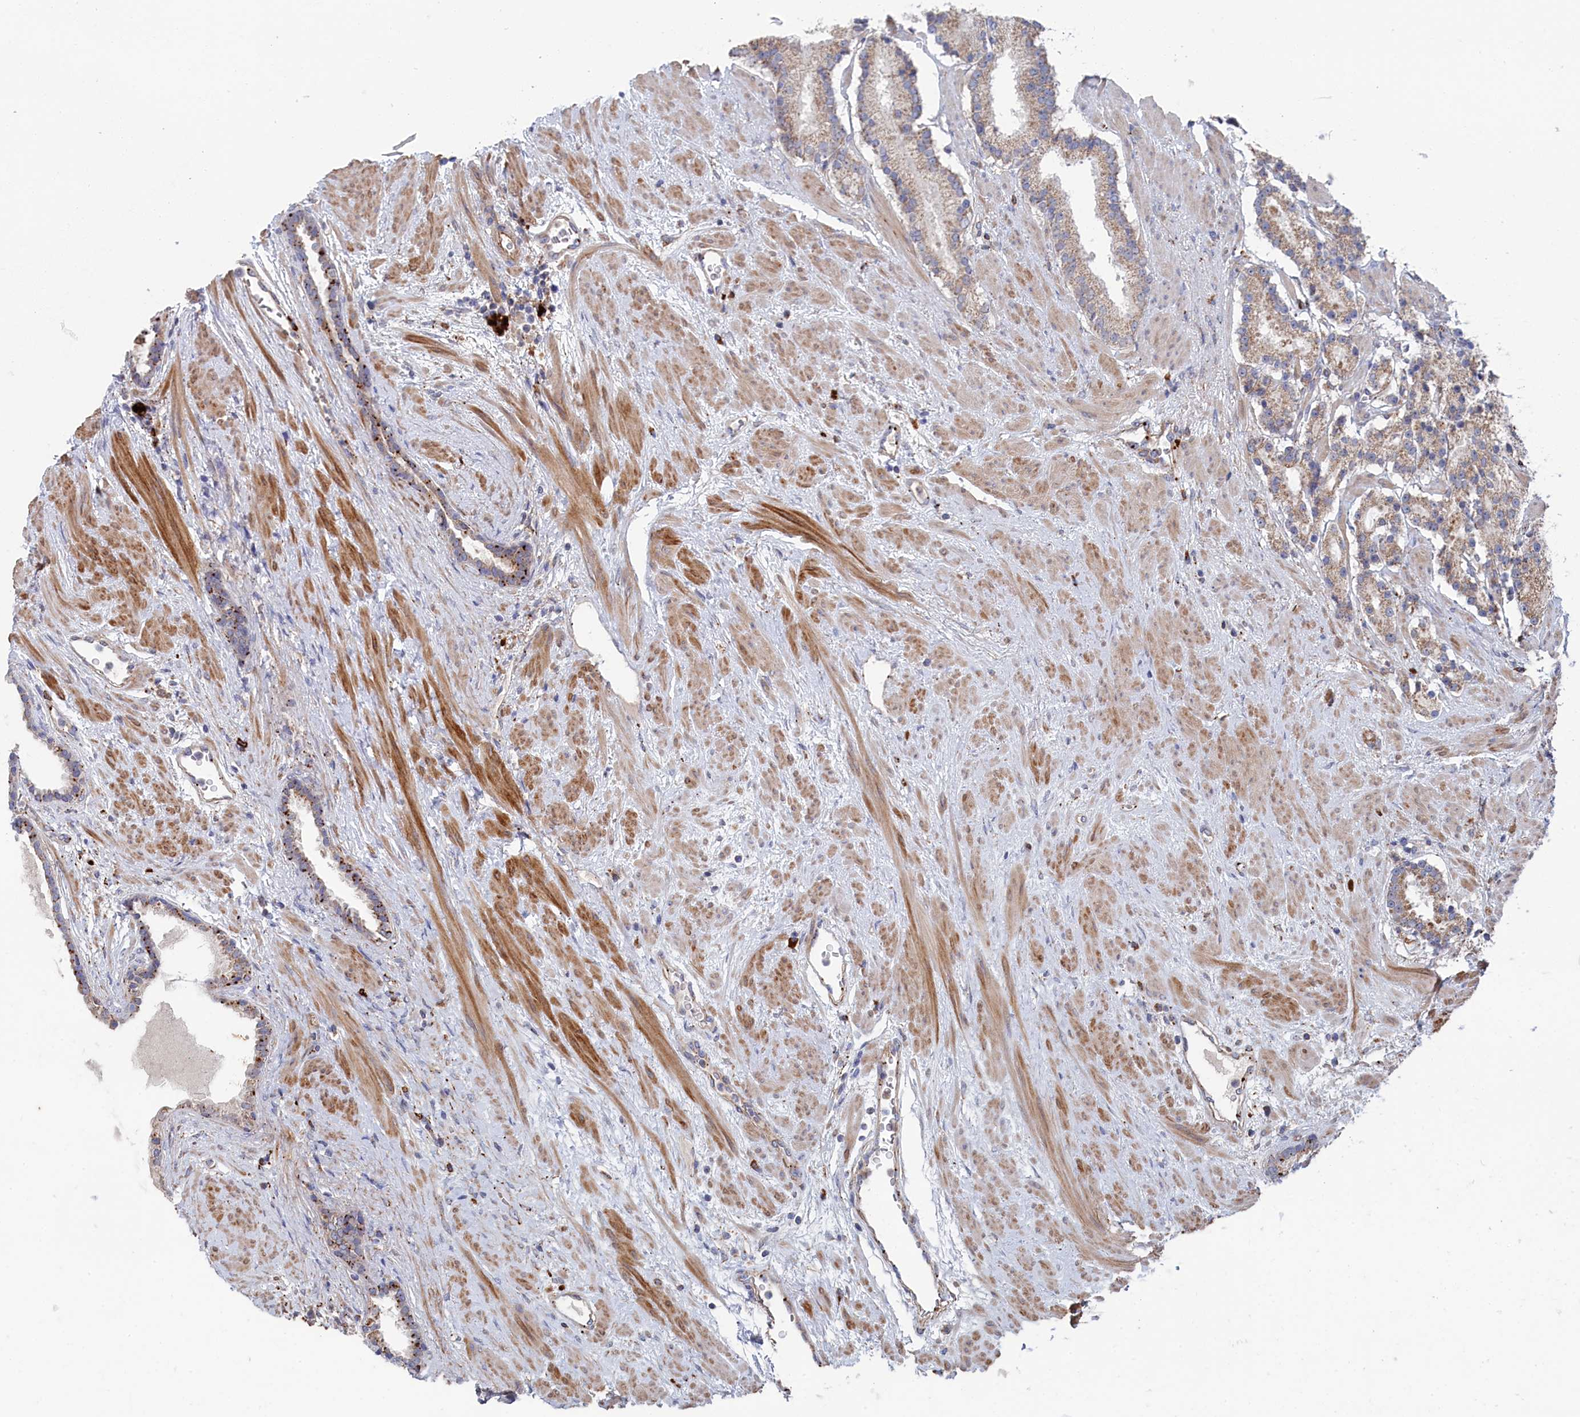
{"staining": {"intensity": "weak", "quantity": ">75%", "location": "cytoplasmic/membranous"}, "tissue": "prostate cancer", "cell_type": "Tumor cells", "image_type": "cancer", "snomed": [{"axis": "morphology", "description": "Adenocarcinoma, Low grade"}, {"axis": "topography", "description": "Prostate"}], "caption": "DAB immunohistochemical staining of human prostate low-grade adenocarcinoma demonstrates weak cytoplasmic/membranous protein positivity in approximately >75% of tumor cells. Nuclei are stained in blue.", "gene": "FILIP1L", "patient": {"sex": "male", "age": 59}}